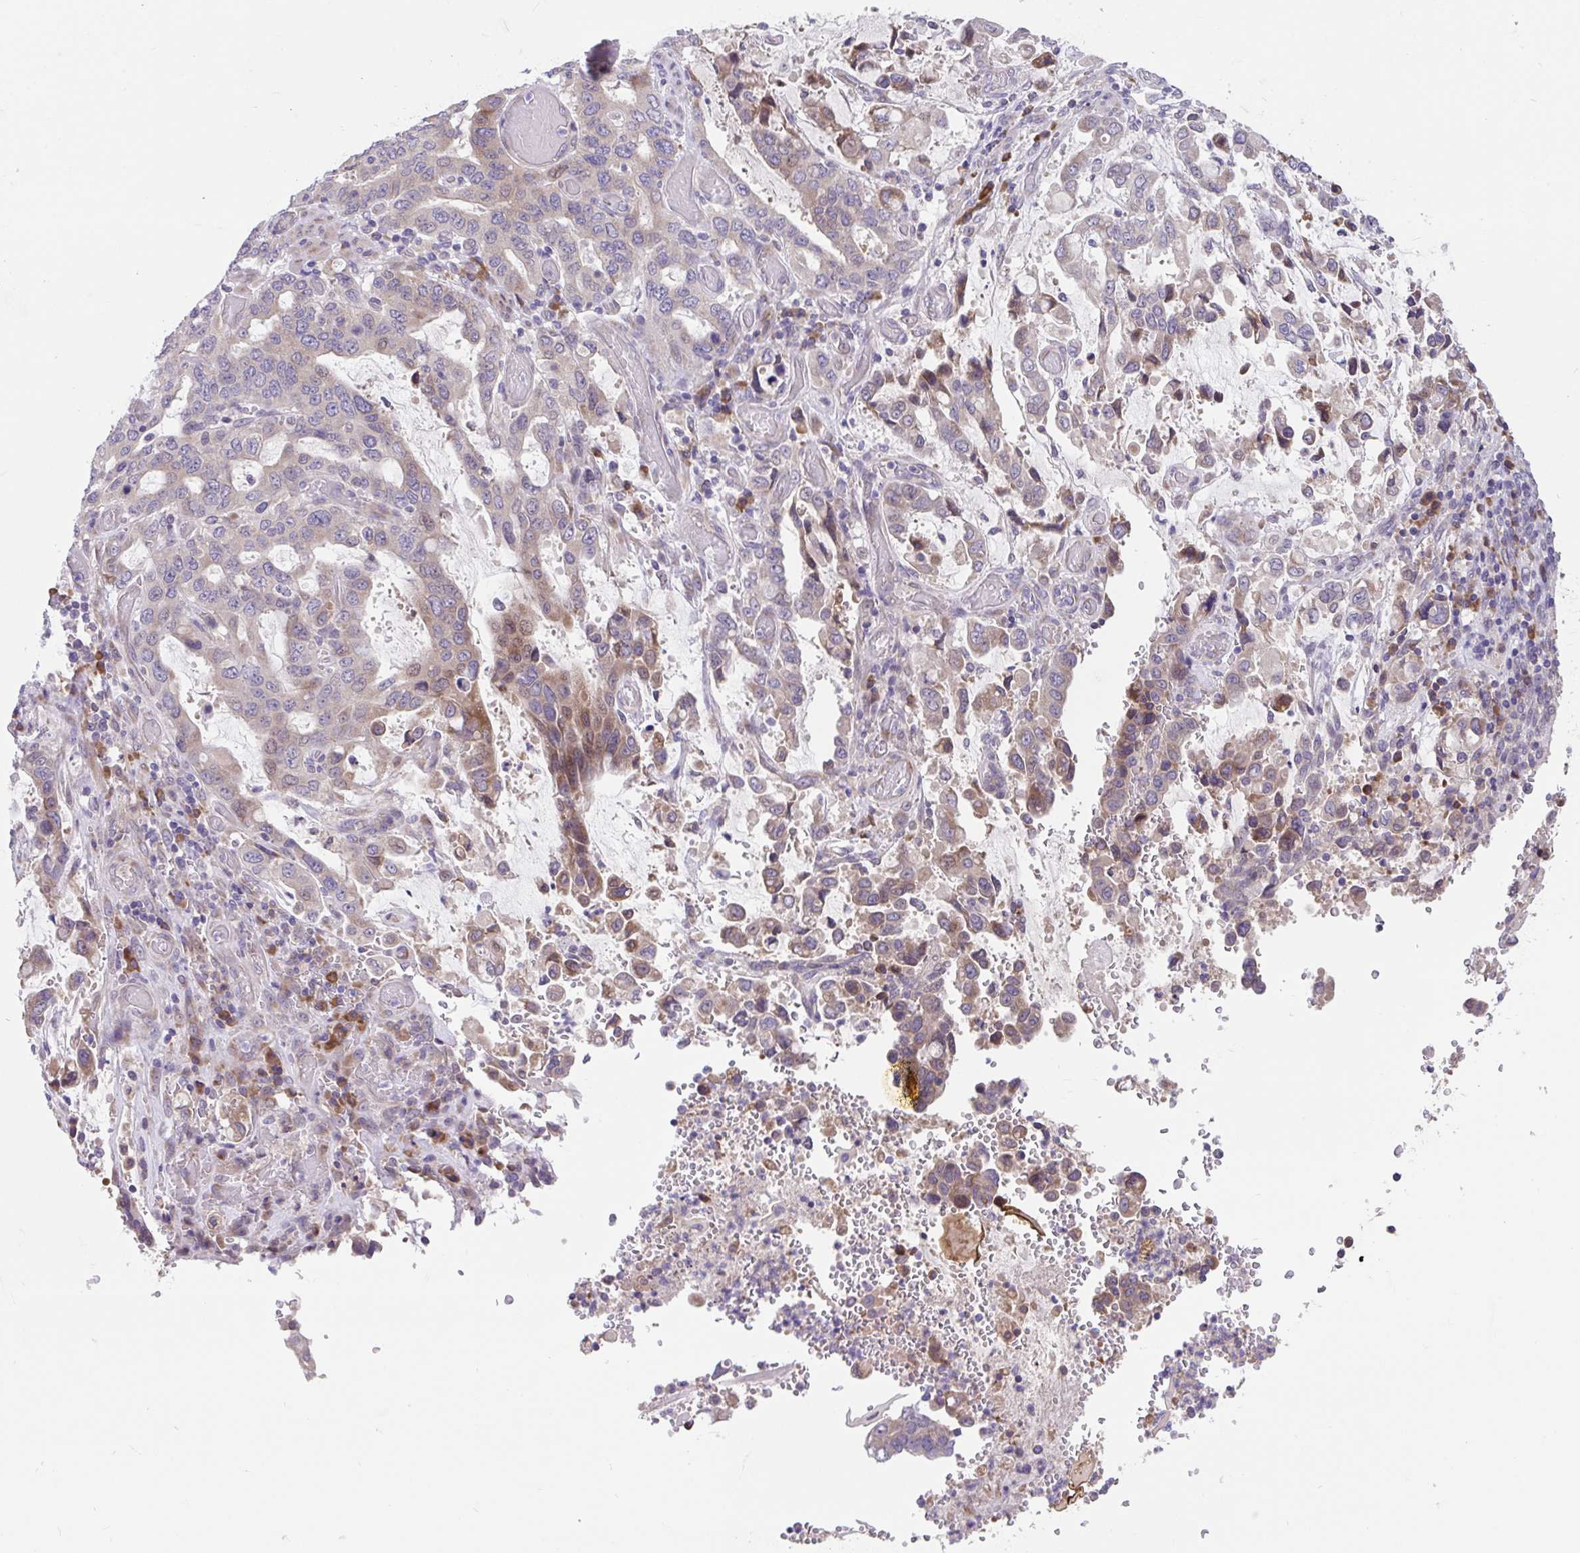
{"staining": {"intensity": "moderate", "quantity": "<25%", "location": "cytoplasmic/membranous"}, "tissue": "stomach cancer", "cell_type": "Tumor cells", "image_type": "cancer", "snomed": [{"axis": "morphology", "description": "Adenocarcinoma, NOS"}, {"axis": "topography", "description": "Stomach, upper"}, {"axis": "topography", "description": "Stomach"}], "caption": "Immunohistochemistry micrograph of stomach cancer (adenocarcinoma) stained for a protein (brown), which exhibits low levels of moderate cytoplasmic/membranous positivity in approximately <25% of tumor cells.", "gene": "SUSD4", "patient": {"sex": "male", "age": 62}}